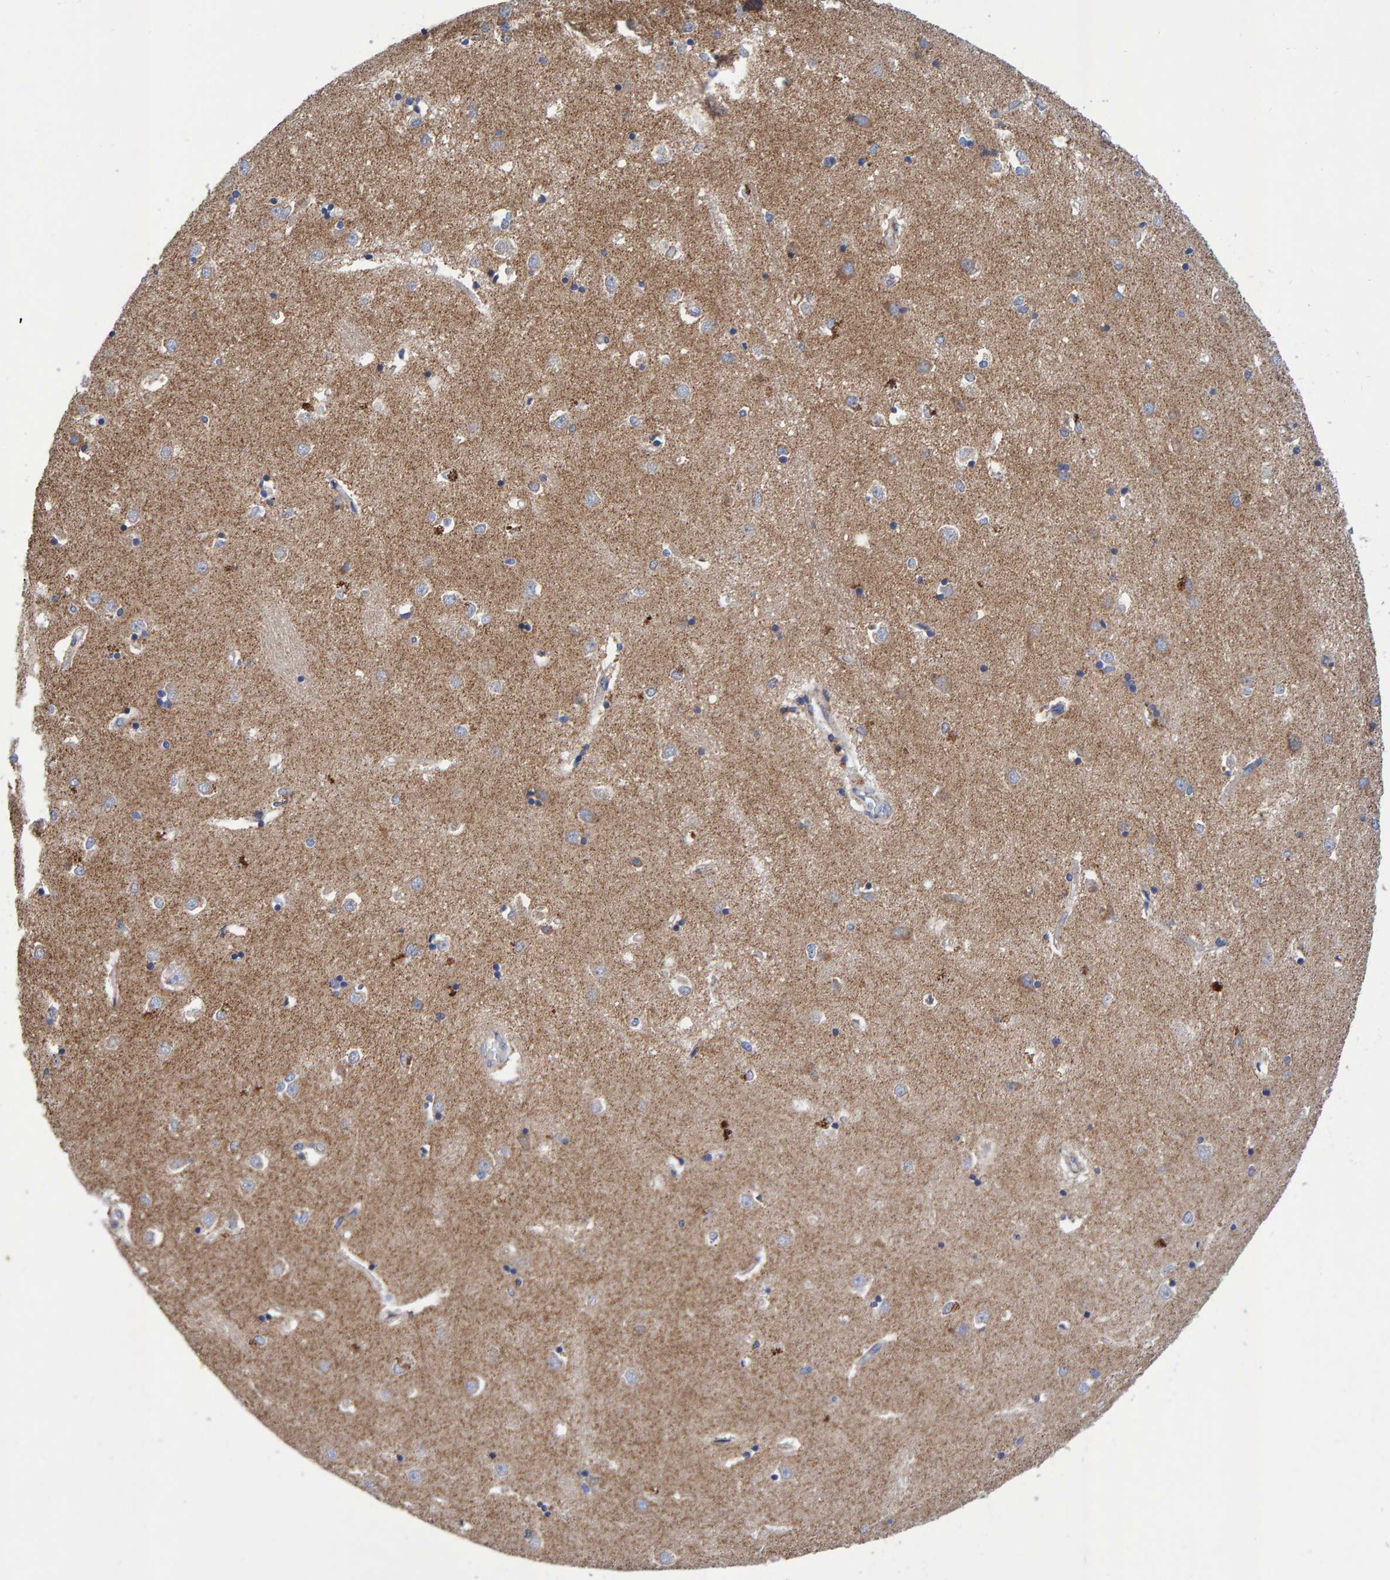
{"staining": {"intensity": "negative", "quantity": "none", "location": "none"}, "tissue": "caudate", "cell_type": "Glial cells", "image_type": "normal", "snomed": [{"axis": "morphology", "description": "Normal tissue, NOS"}, {"axis": "topography", "description": "Lateral ventricle wall"}], "caption": "Micrograph shows no protein expression in glial cells of normal caudate.", "gene": "EFR3A", "patient": {"sex": "male", "age": 45}}